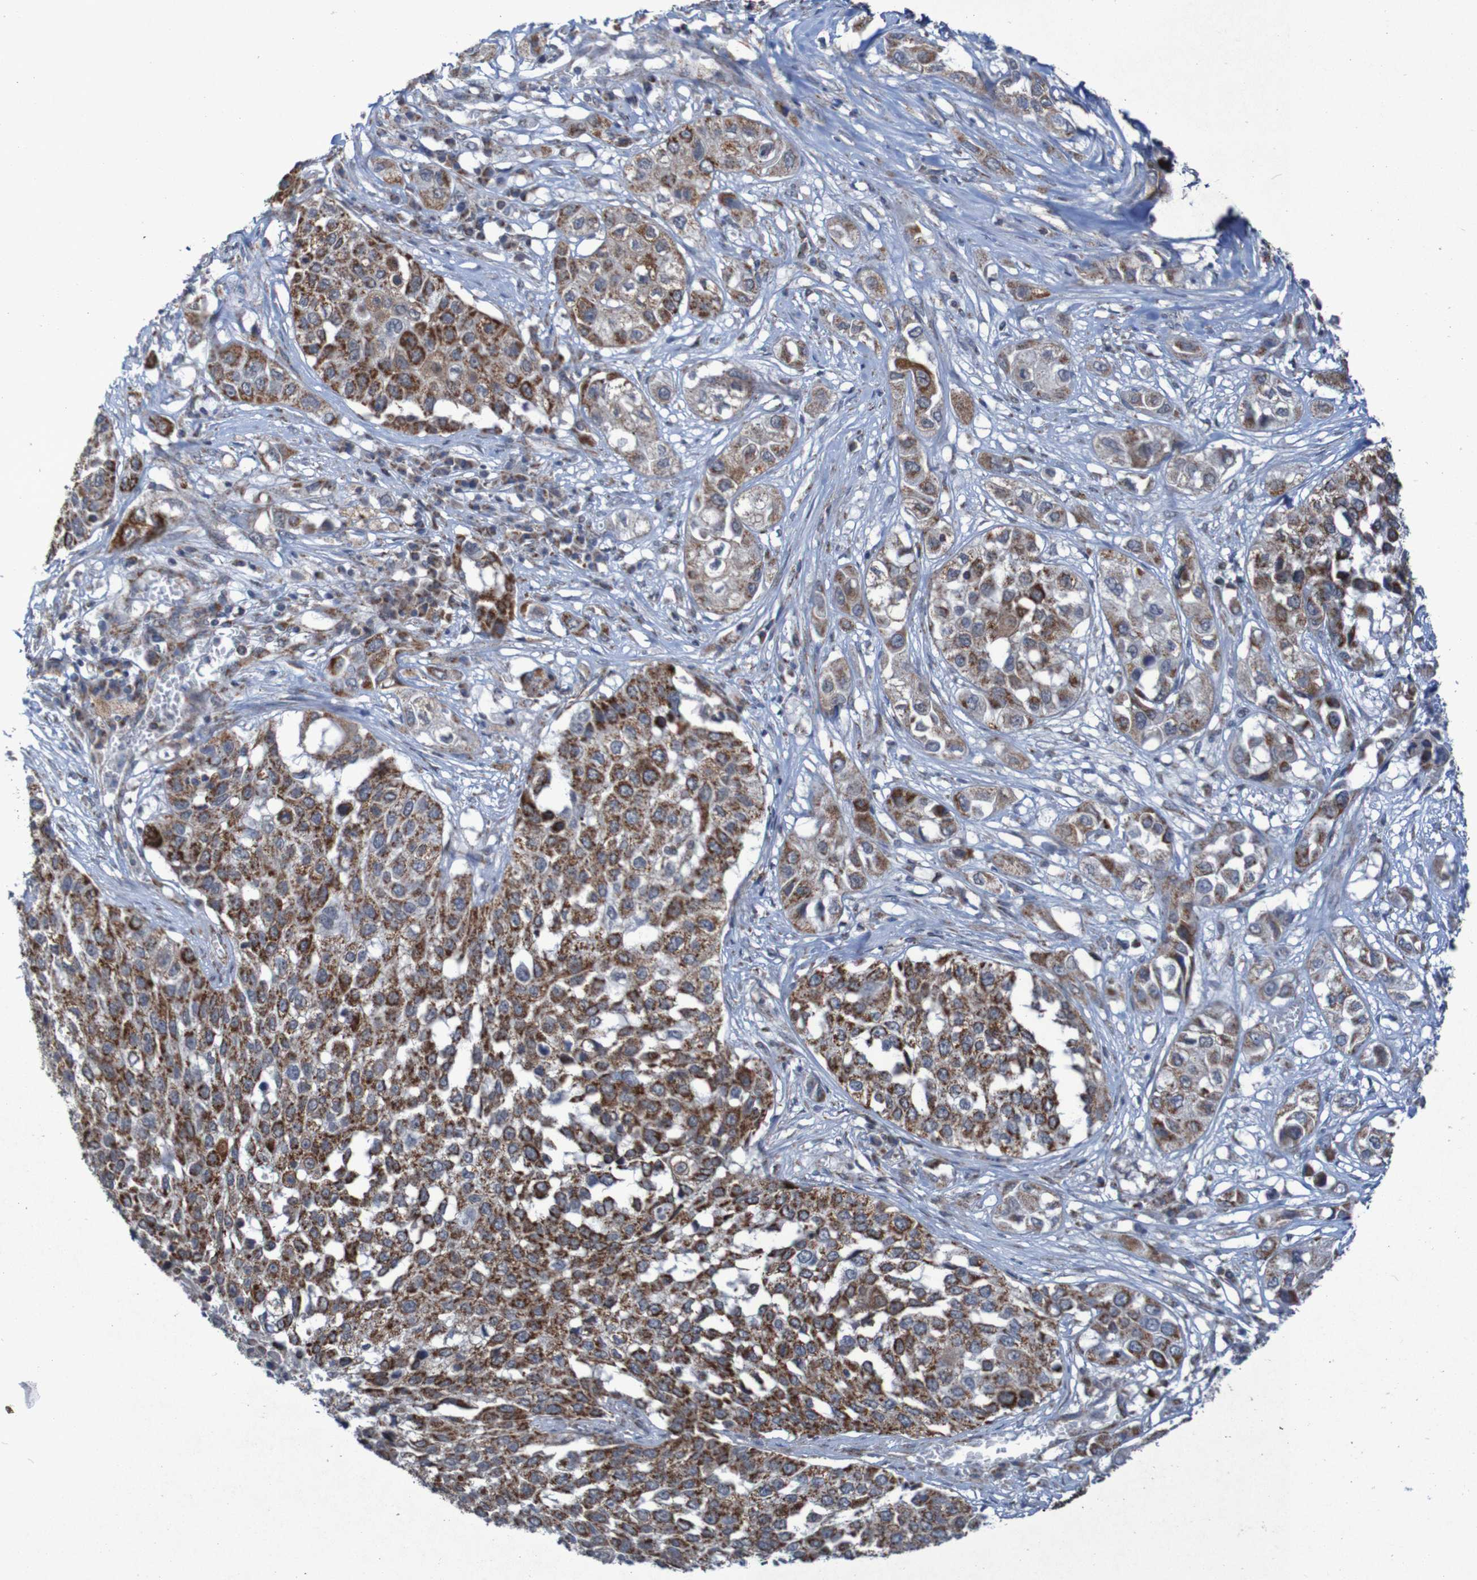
{"staining": {"intensity": "strong", "quantity": ">75%", "location": "cytoplasmic/membranous"}, "tissue": "lung cancer", "cell_type": "Tumor cells", "image_type": "cancer", "snomed": [{"axis": "morphology", "description": "Squamous cell carcinoma, NOS"}, {"axis": "topography", "description": "Lung"}], "caption": "Immunohistochemical staining of human squamous cell carcinoma (lung) demonstrates high levels of strong cytoplasmic/membranous protein expression in about >75% of tumor cells.", "gene": "CCDC51", "patient": {"sex": "male", "age": 71}}